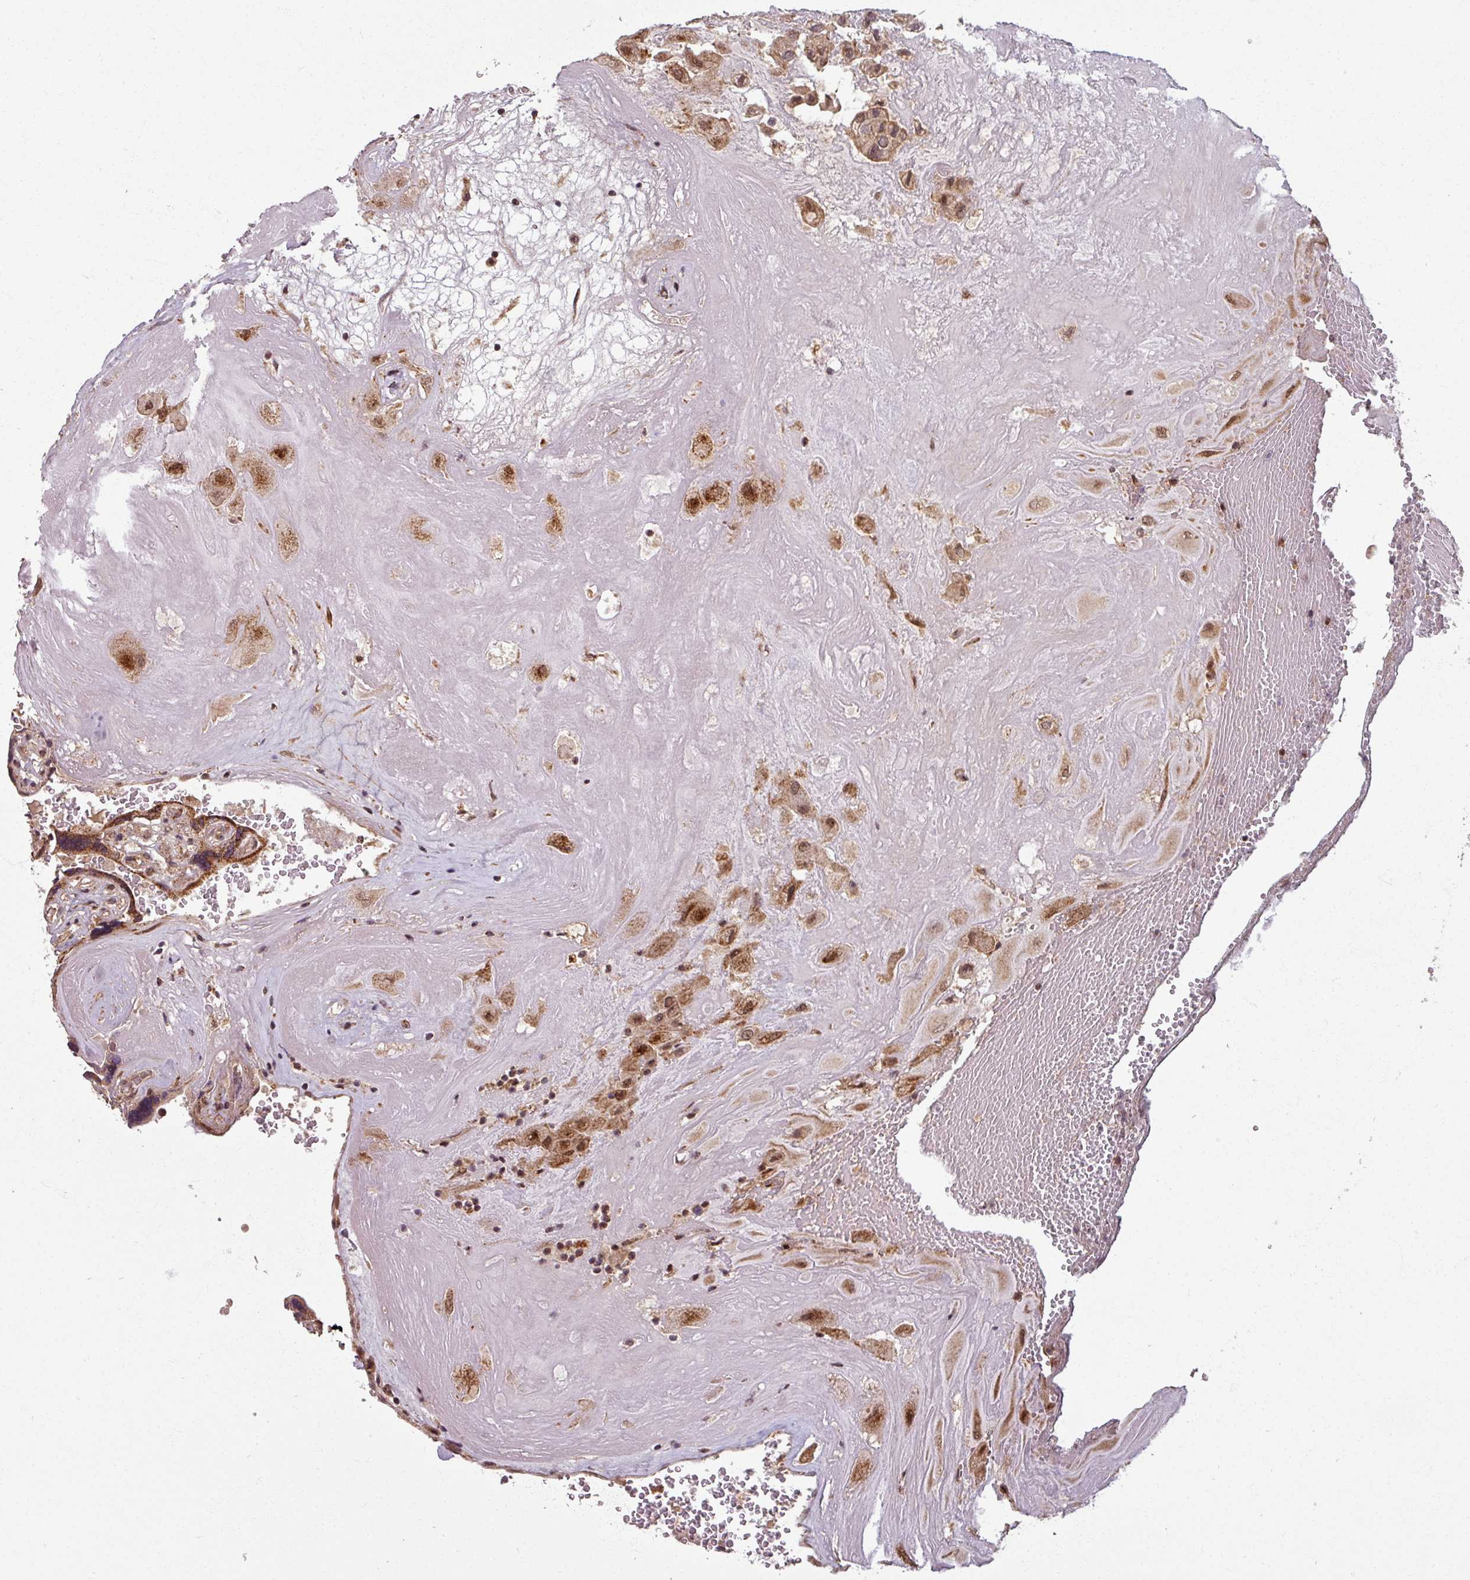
{"staining": {"intensity": "moderate", "quantity": ">75%", "location": "cytoplasmic/membranous,nuclear"}, "tissue": "placenta", "cell_type": "Decidual cells", "image_type": "normal", "snomed": [{"axis": "morphology", "description": "Normal tissue, NOS"}, {"axis": "topography", "description": "Placenta"}], "caption": "A medium amount of moderate cytoplasmic/membranous,nuclear positivity is appreciated in about >75% of decidual cells in normal placenta.", "gene": "SWI5", "patient": {"sex": "female", "age": 32}}